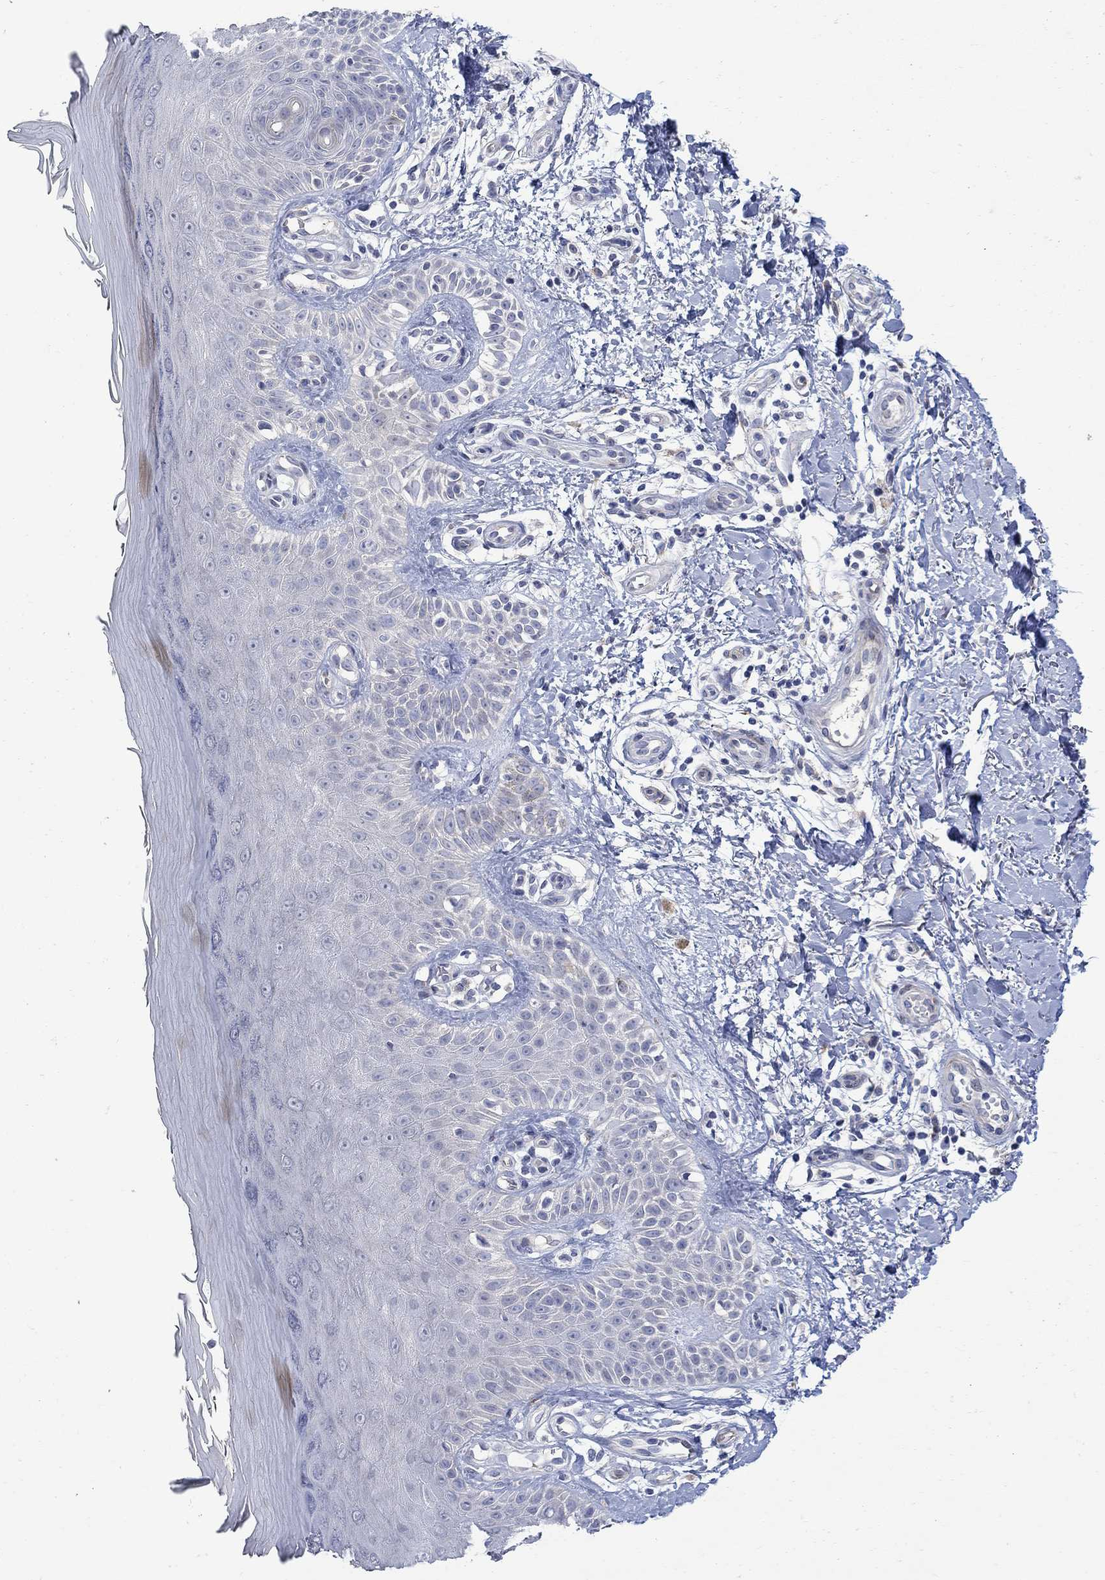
{"staining": {"intensity": "negative", "quantity": "none", "location": "none"}, "tissue": "skin", "cell_type": "Fibroblasts", "image_type": "normal", "snomed": [{"axis": "morphology", "description": "Normal tissue, NOS"}, {"axis": "morphology", "description": "Inflammation, NOS"}, {"axis": "morphology", "description": "Fibrosis, NOS"}, {"axis": "topography", "description": "Skin"}], "caption": "The IHC image has no significant expression in fibroblasts of skin. The staining is performed using DAB (3,3'-diaminobenzidine) brown chromogen with nuclei counter-stained in using hematoxylin.", "gene": "DLK1", "patient": {"sex": "male", "age": 71}}